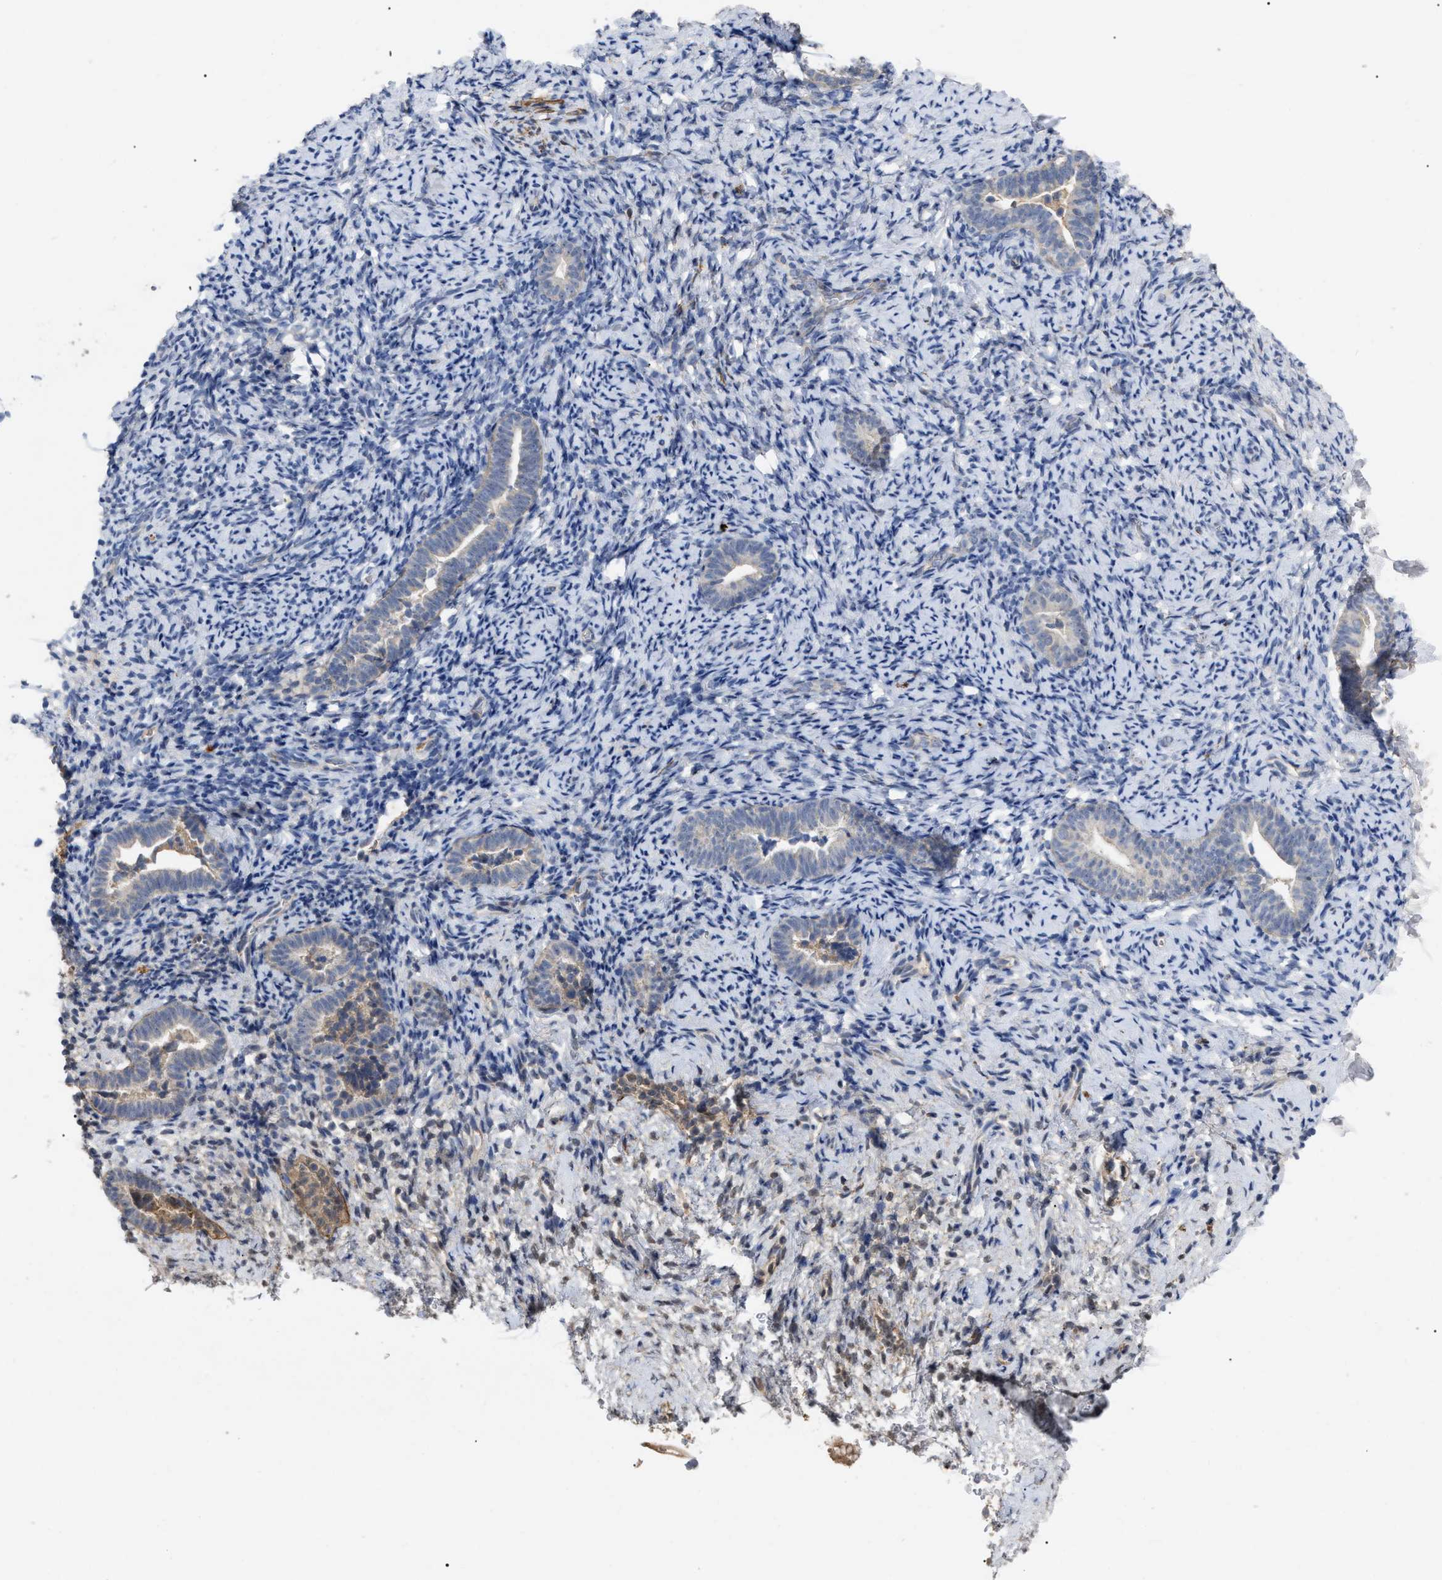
{"staining": {"intensity": "negative", "quantity": "none", "location": "none"}, "tissue": "endometrium", "cell_type": "Cells in endometrial stroma", "image_type": "normal", "snomed": [{"axis": "morphology", "description": "Normal tissue, NOS"}, {"axis": "topography", "description": "Endometrium"}], "caption": "Cells in endometrial stroma show no significant protein staining in benign endometrium.", "gene": "ST6GALNAC6", "patient": {"sex": "female", "age": 51}}